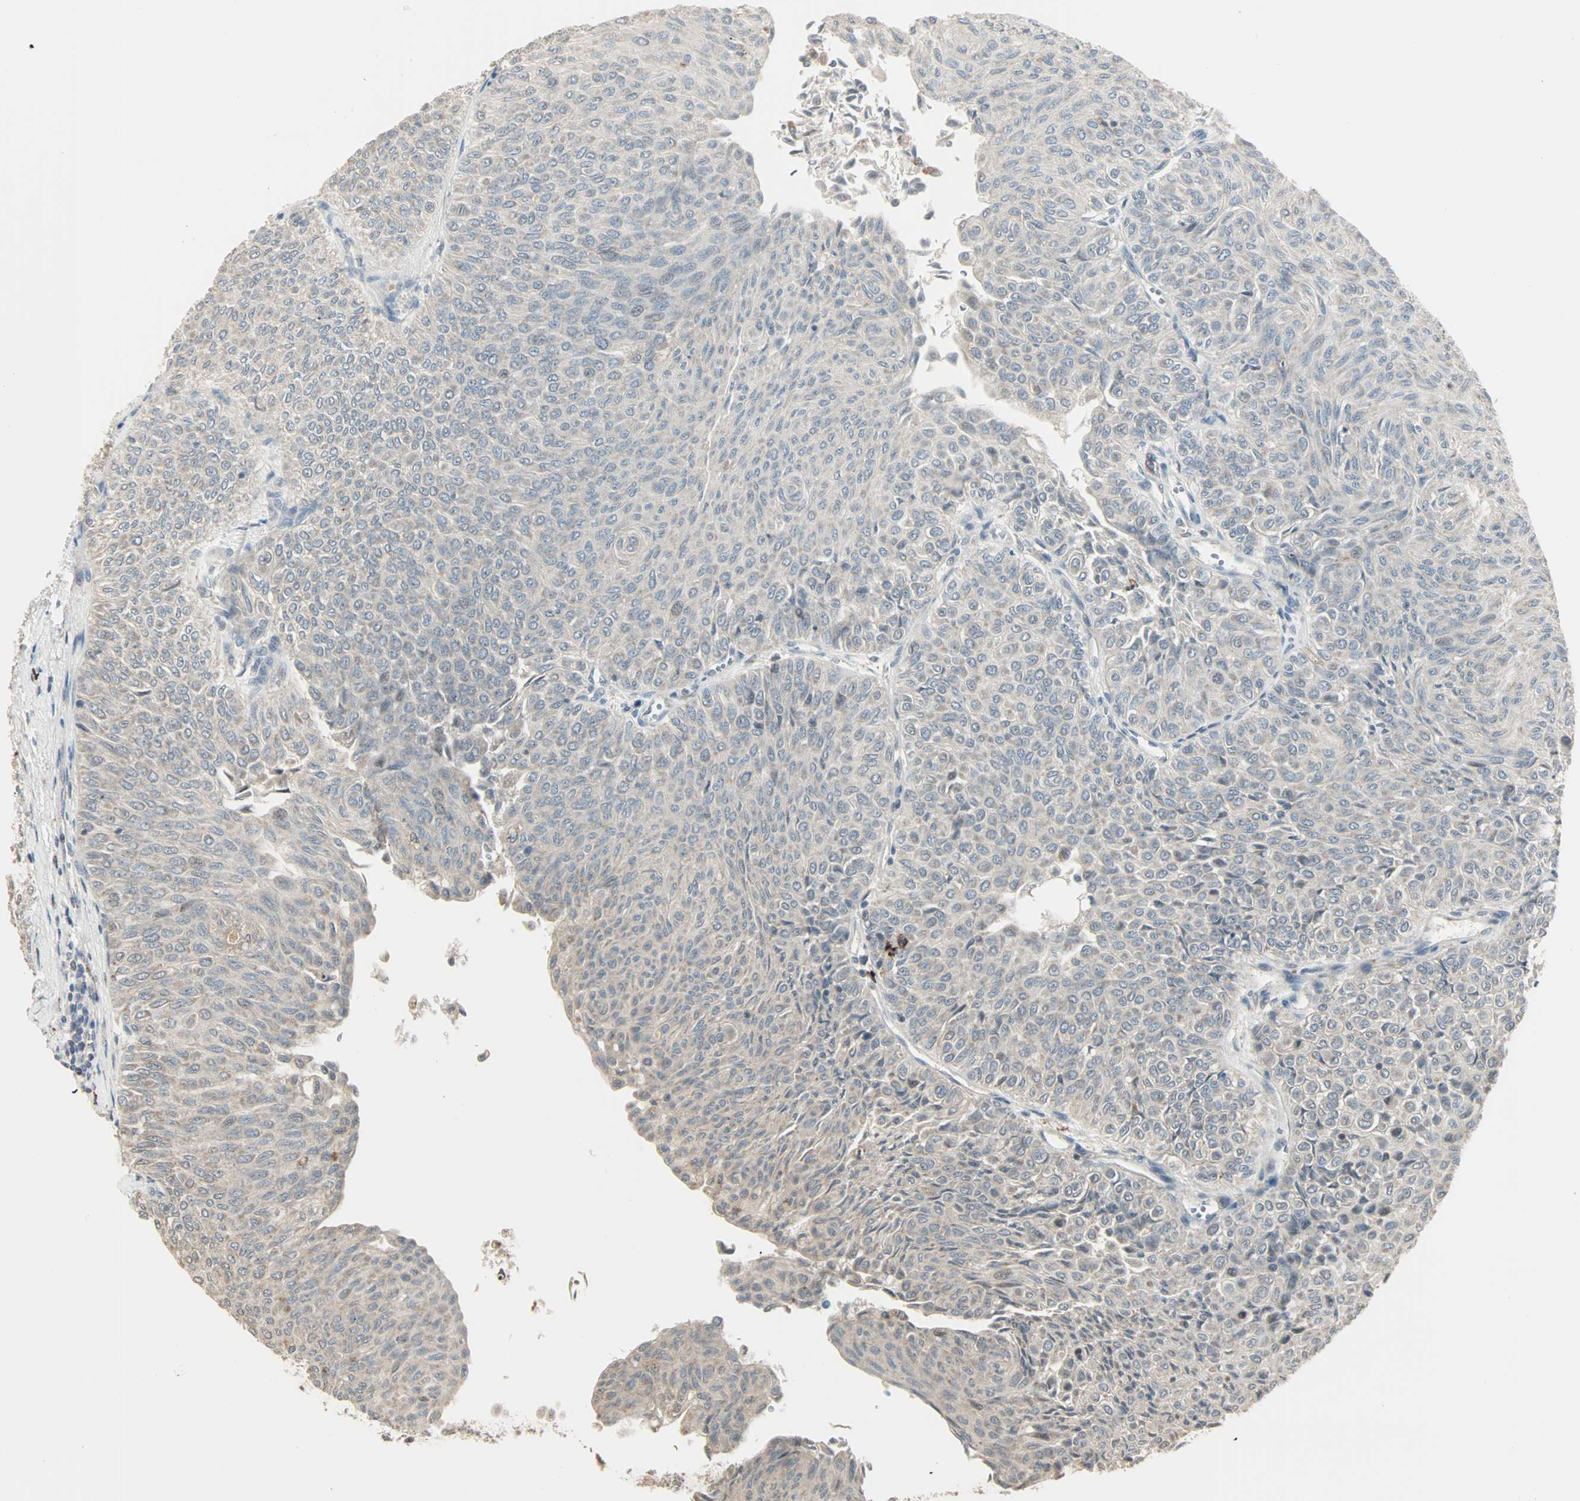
{"staining": {"intensity": "negative", "quantity": "none", "location": "none"}, "tissue": "urothelial cancer", "cell_type": "Tumor cells", "image_type": "cancer", "snomed": [{"axis": "morphology", "description": "Urothelial carcinoma, Low grade"}, {"axis": "topography", "description": "Urinary bladder"}], "caption": "Urothelial carcinoma (low-grade) was stained to show a protein in brown. There is no significant positivity in tumor cells.", "gene": "KDM4A", "patient": {"sex": "male", "age": 78}}